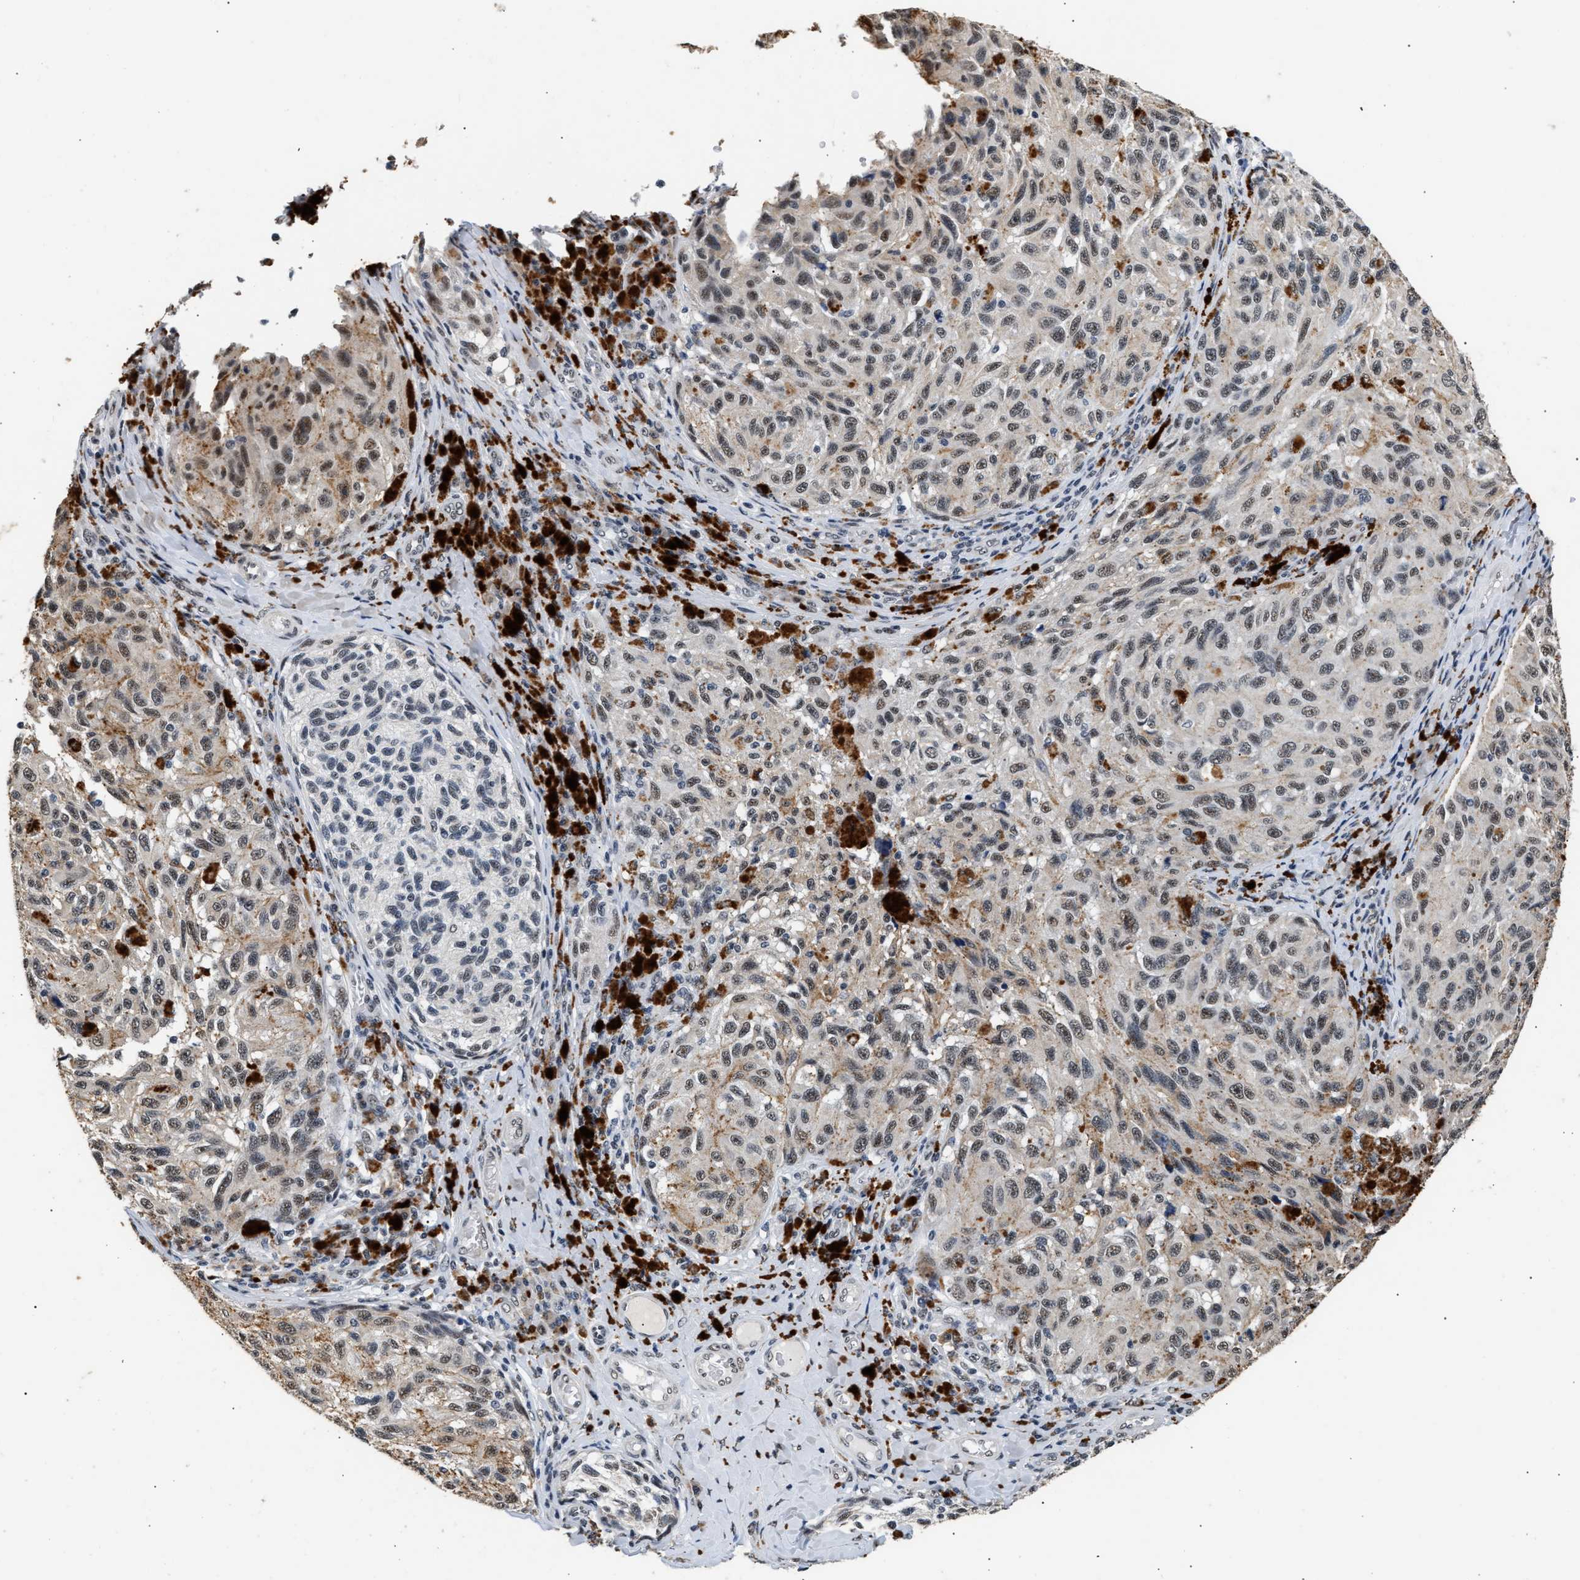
{"staining": {"intensity": "negative", "quantity": "none", "location": "none"}, "tissue": "melanoma", "cell_type": "Tumor cells", "image_type": "cancer", "snomed": [{"axis": "morphology", "description": "Malignant melanoma, NOS"}, {"axis": "topography", "description": "Skin"}], "caption": "Immunohistochemistry (IHC) histopathology image of malignant melanoma stained for a protein (brown), which demonstrates no staining in tumor cells.", "gene": "THOC1", "patient": {"sex": "female", "age": 73}}